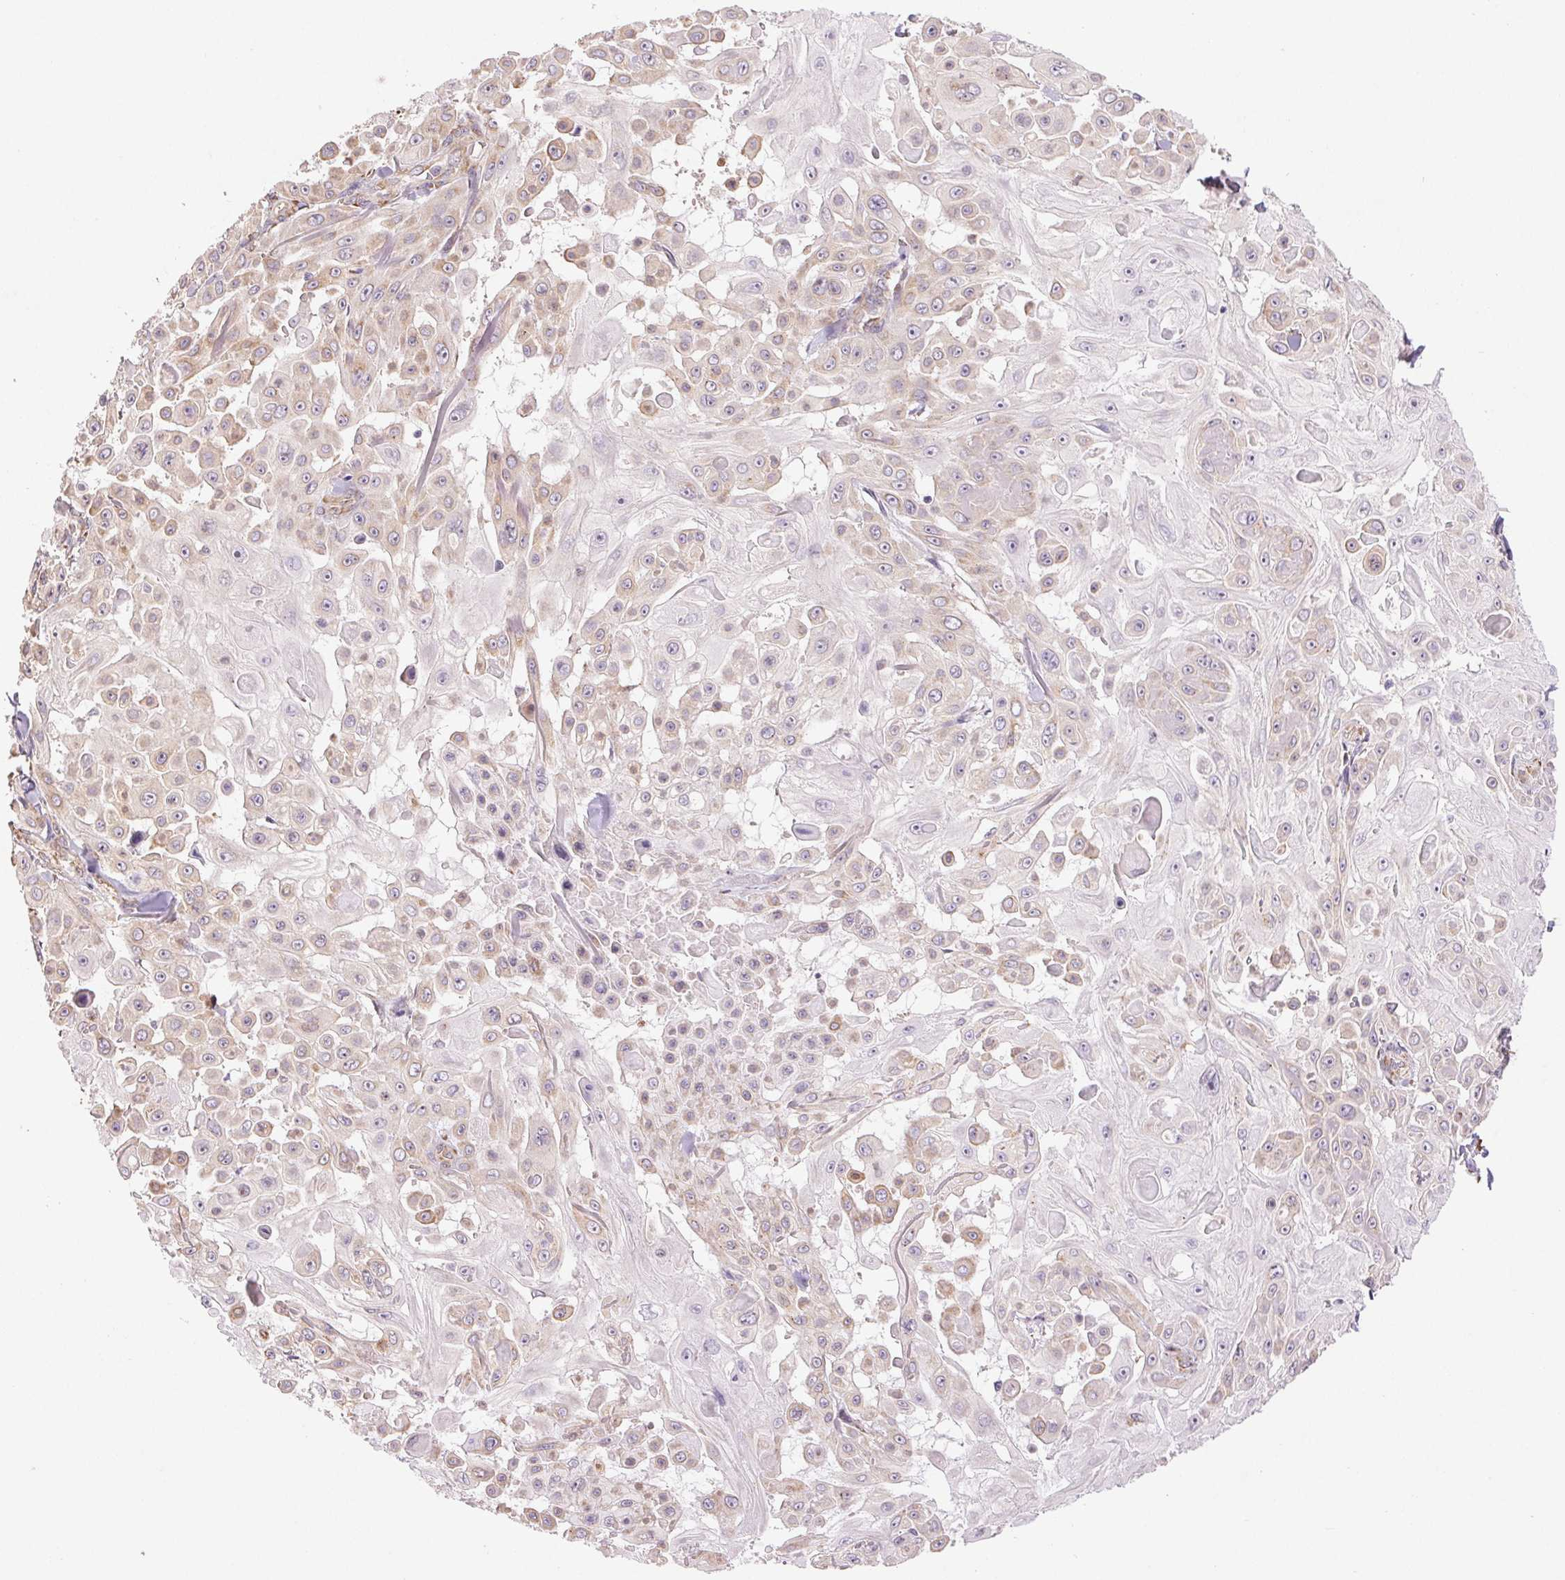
{"staining": {"intensity": "weak", "quantity": "<25%", "location": "cytoplasmic/membranous"}, "tissue": "skin cancer", "cell_type": "Tumor cells", "image_type": "cancer", "snomed": [{"axis": "morphology", "description": "Squamous cell carcinoma, NOS"}, {"axis": "topography", "description": "Skin"}], "caption": "Immunohistochemistry histopathology image of squamous cell carcinoma (skin) stained for a protein (brown), which displays no expression in tumor cells.", "gene": "METTL17", "patient": {"sex": "male", "age": 91}}